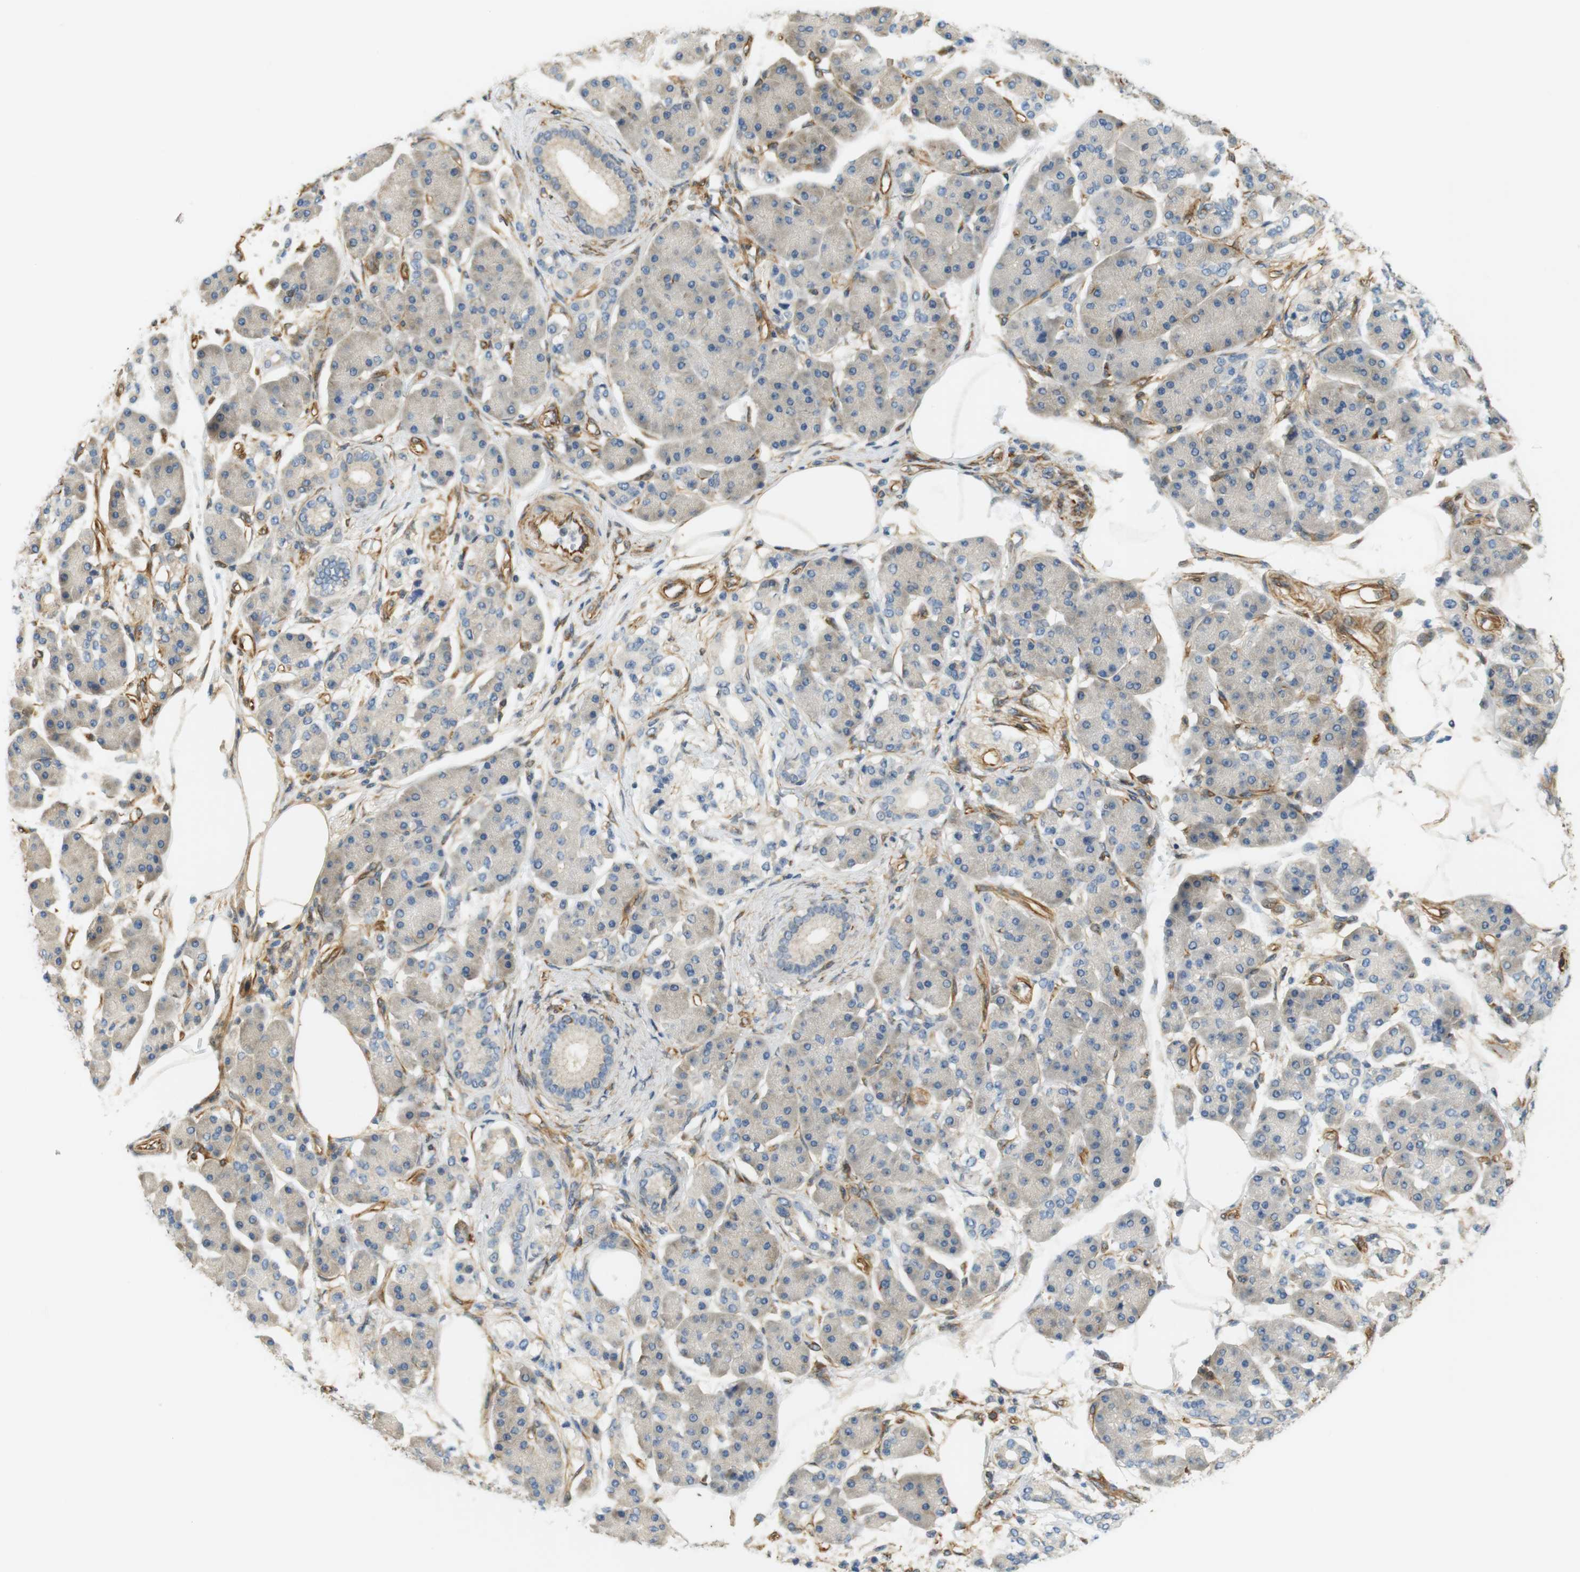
{"staining": {"intensity": "negative", "quantity": "none", "location": "none"}, "tissue": "pancreatic cancer", "cell_type": "Tumor cells", "image_type": "cancer", "snomed": [{"axis": "morphology", "description": "Adenocarcinoma, NOS"}, {"axis": "morphology", "description": "Adenocarcinoma, metastatic, NOS"}, {"axis": "topography", "description": "Lymph node"}, {"axis": "topography", "description": "Pancreas"}, {"axis": "topography", "description": "Duodenum"}], "caption": "A histopathology image of pancreatic cancer (metastatic adenocarcinoma) stained for a protein exhibits no brown staining in tumor cells. (Stains: DAB (3,3'-diaminobenzidine) IHC with hematoxylin counter stain, Microscopy: brightfield microscopy at high magnification).", "gene": "CYTH3", "patient": {"sex": "female", "age": 64}}